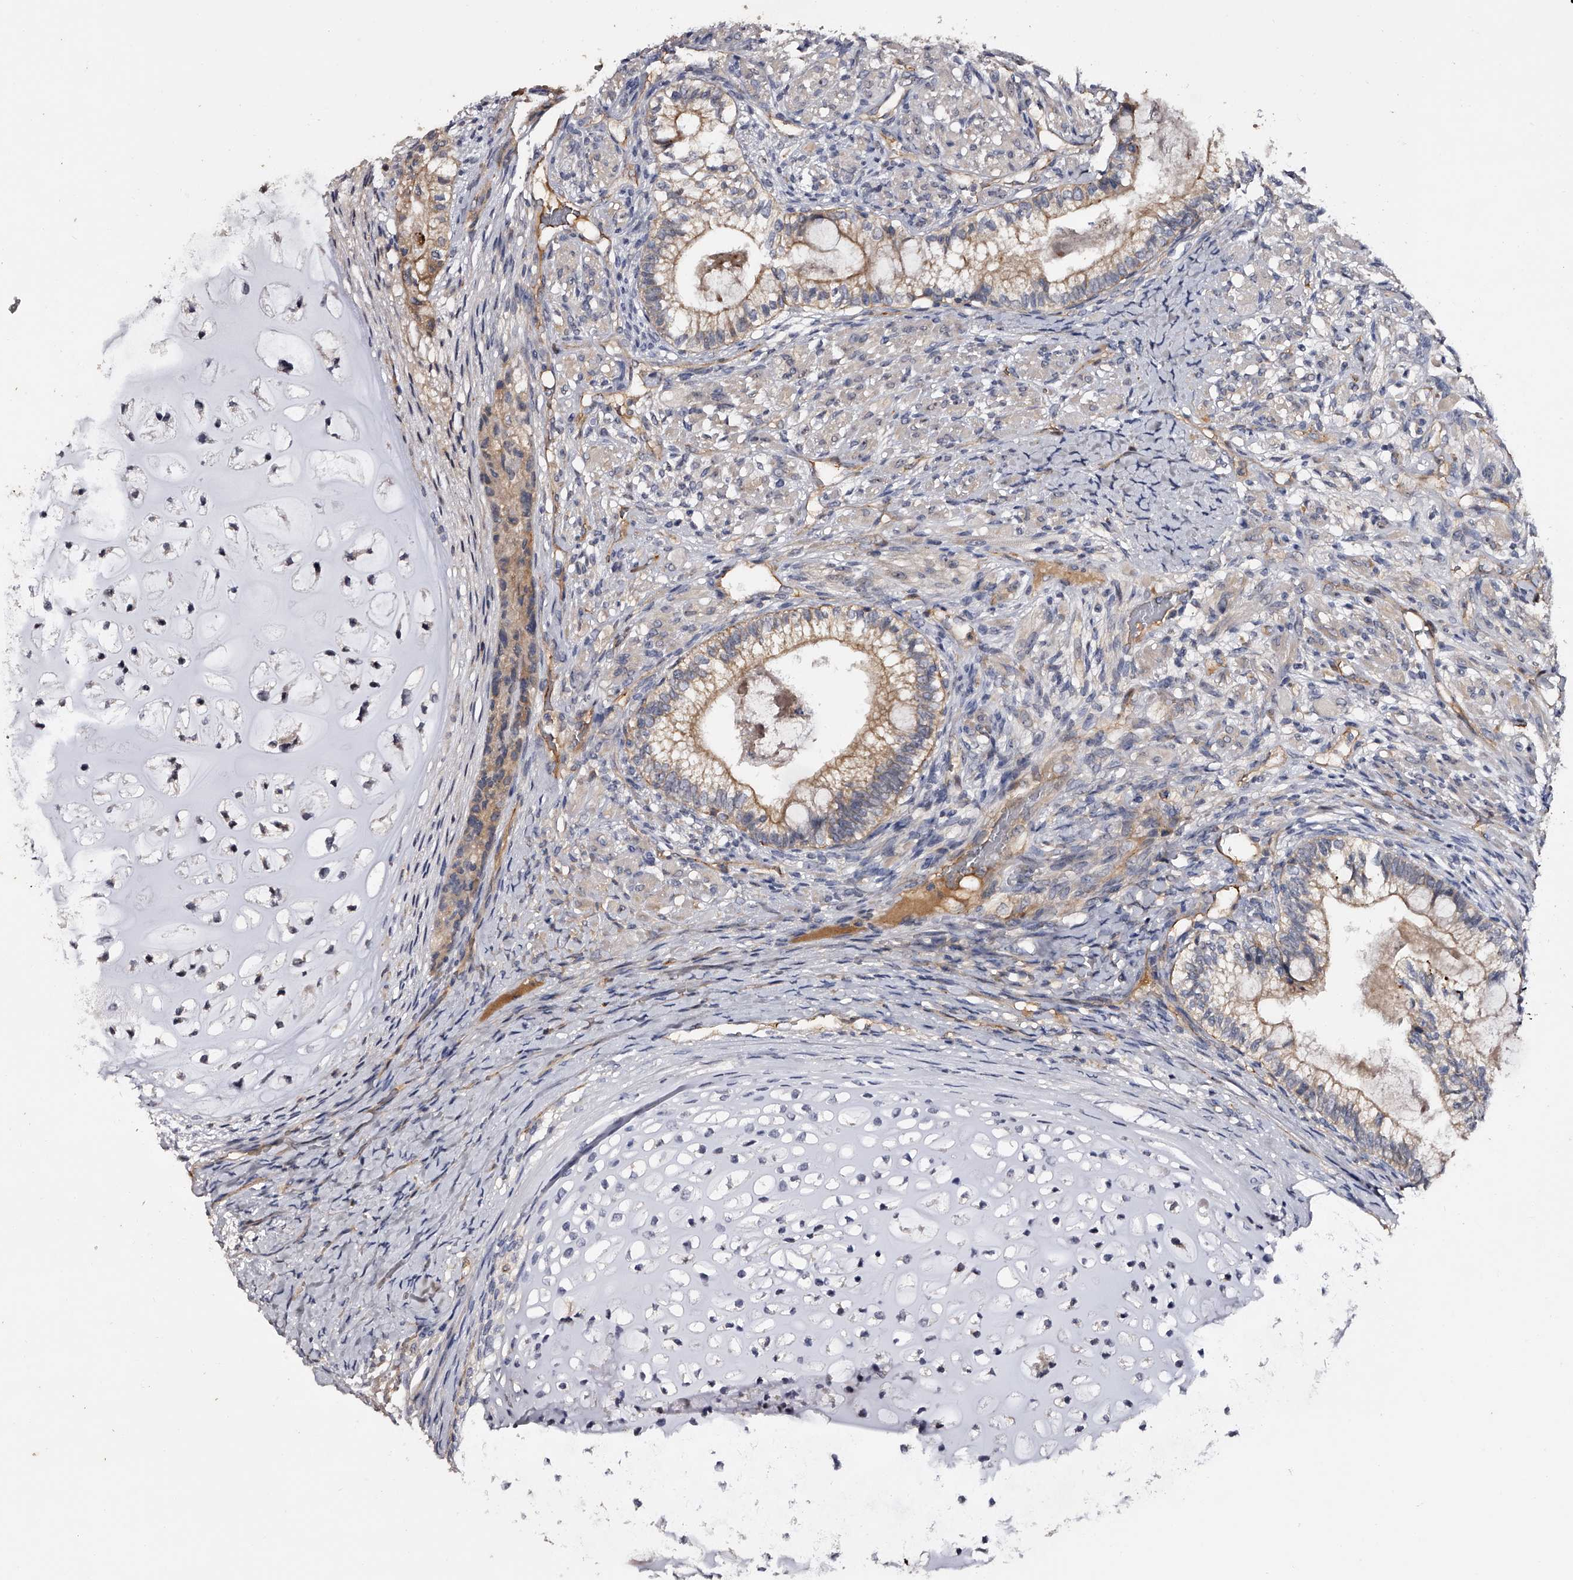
{"staining": {"intensity": "moderate", "quantity": "25%-75%", "location": "cytoplasmic/membranous"}, "tissue": "testis cancer", "cell_type": "Tumor cells", "image_type": "cancer", "snomed": [{"axis": "morphology", "description": "Seminoma, NOS"}, {"axis": "morphology", "description": "Carcinoma, Embryonal, NOS"}, {"axis": "topography", "description": "Testis"}], "caption": "Immunohistochemical staining of human testis cancer exhibits moderate cytoplasmic/membranous protein positivity in approximately 25%-75% of tumor cells.", "gene": "MDN1", "patient": {"sex": "male", "age": 28}}